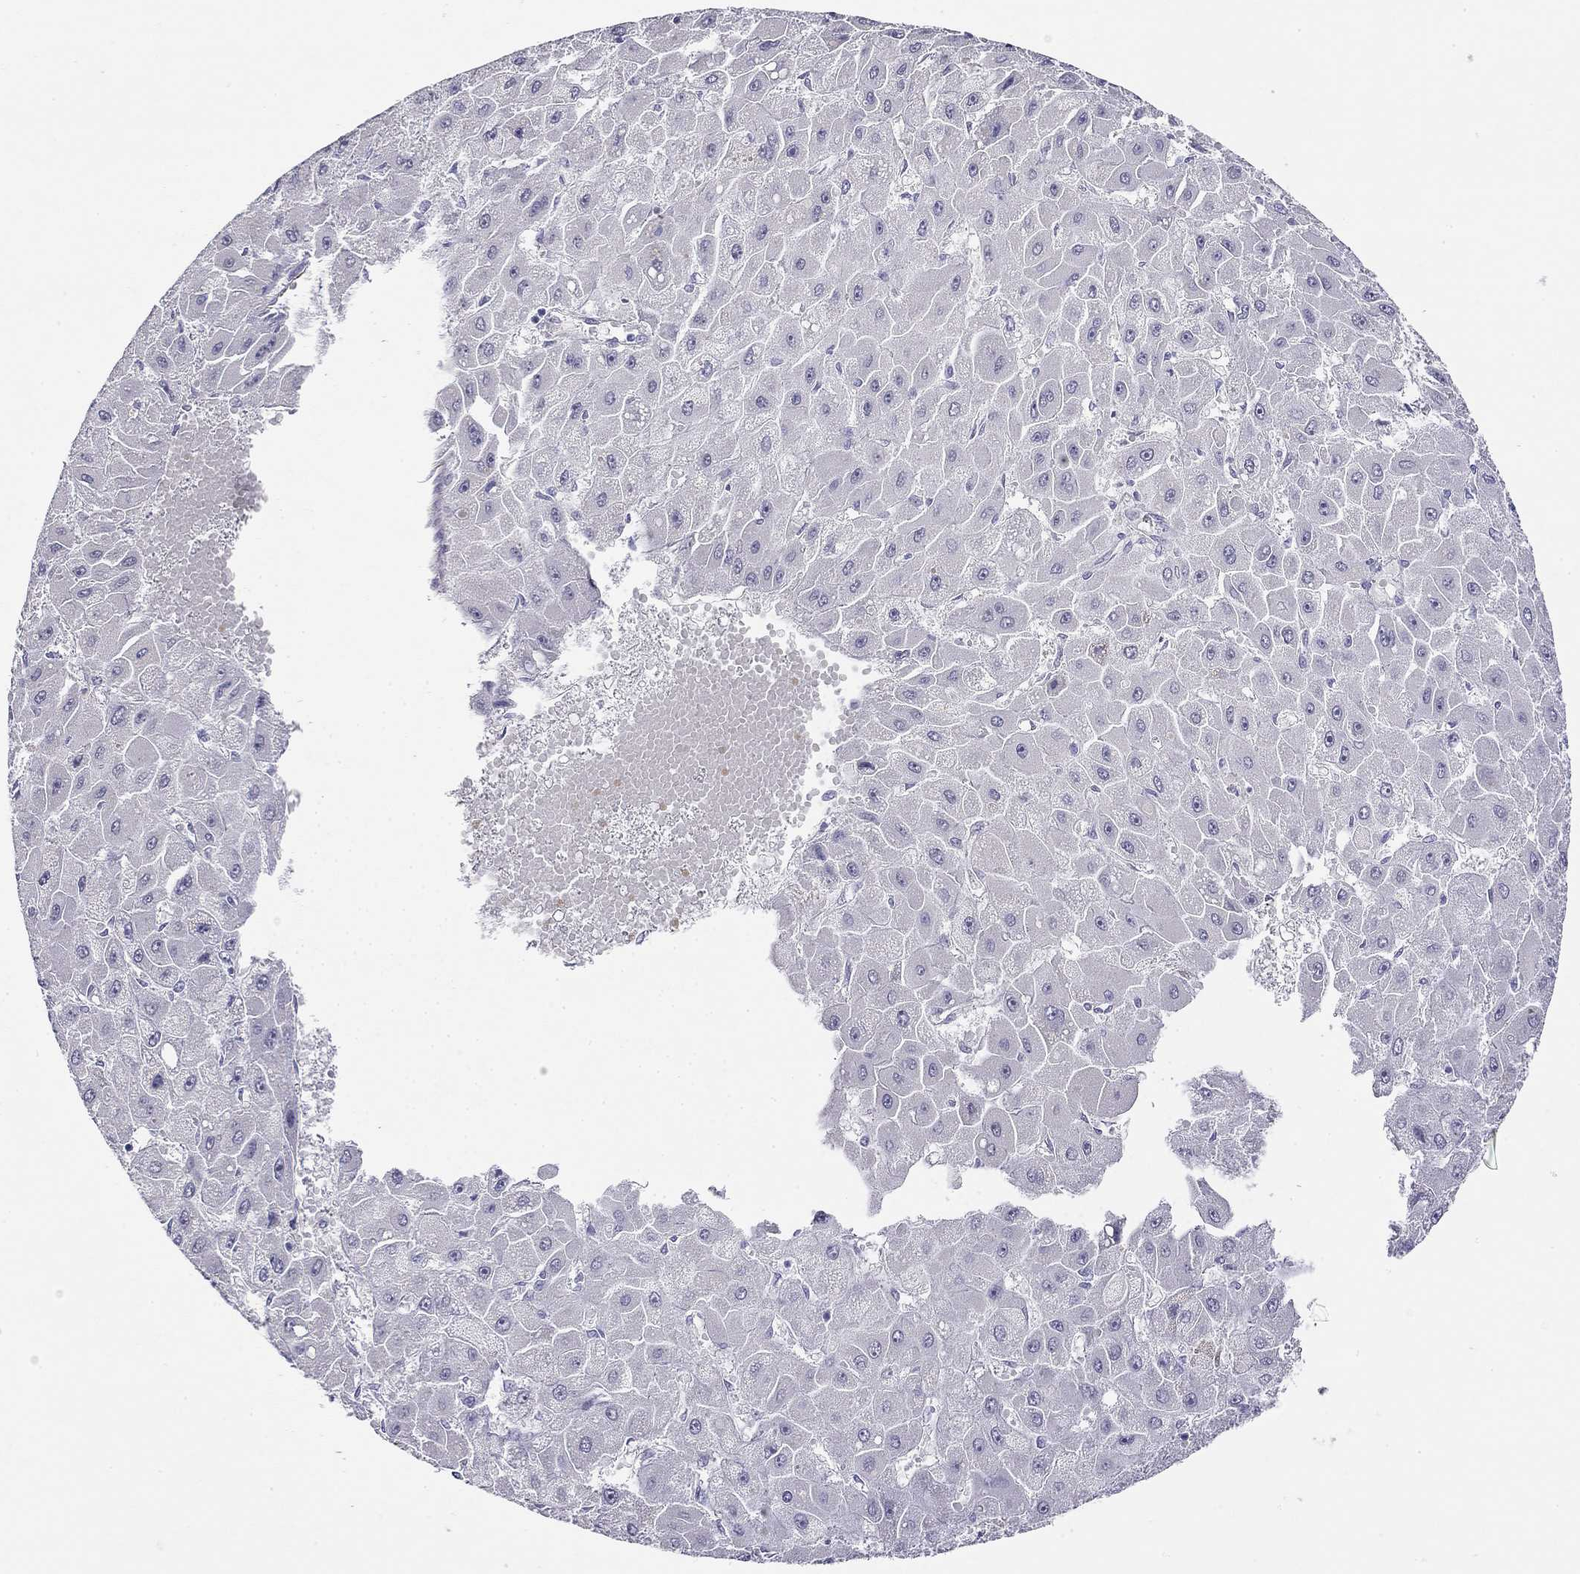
{"staining": {"intensity": "negative", "quantity": "none", "location": "none"}, "tissue": "liver cancer", "cell_type": "Tumor cells", "image_type": "cancer", "snomed": [{"axis": "morphology", "description": "Carcinoma, Hepatocellular, NOS"}, {"axis": "topography", "description": "Liver"}], "caption": "A high-resolution image shows IHC staining of liver cancer, which demonstrates no significant staining in tumor cells. Nuclei are stained in blue.", "gene": "RTL1", "patient": {"sex": "female", "age": 25}}